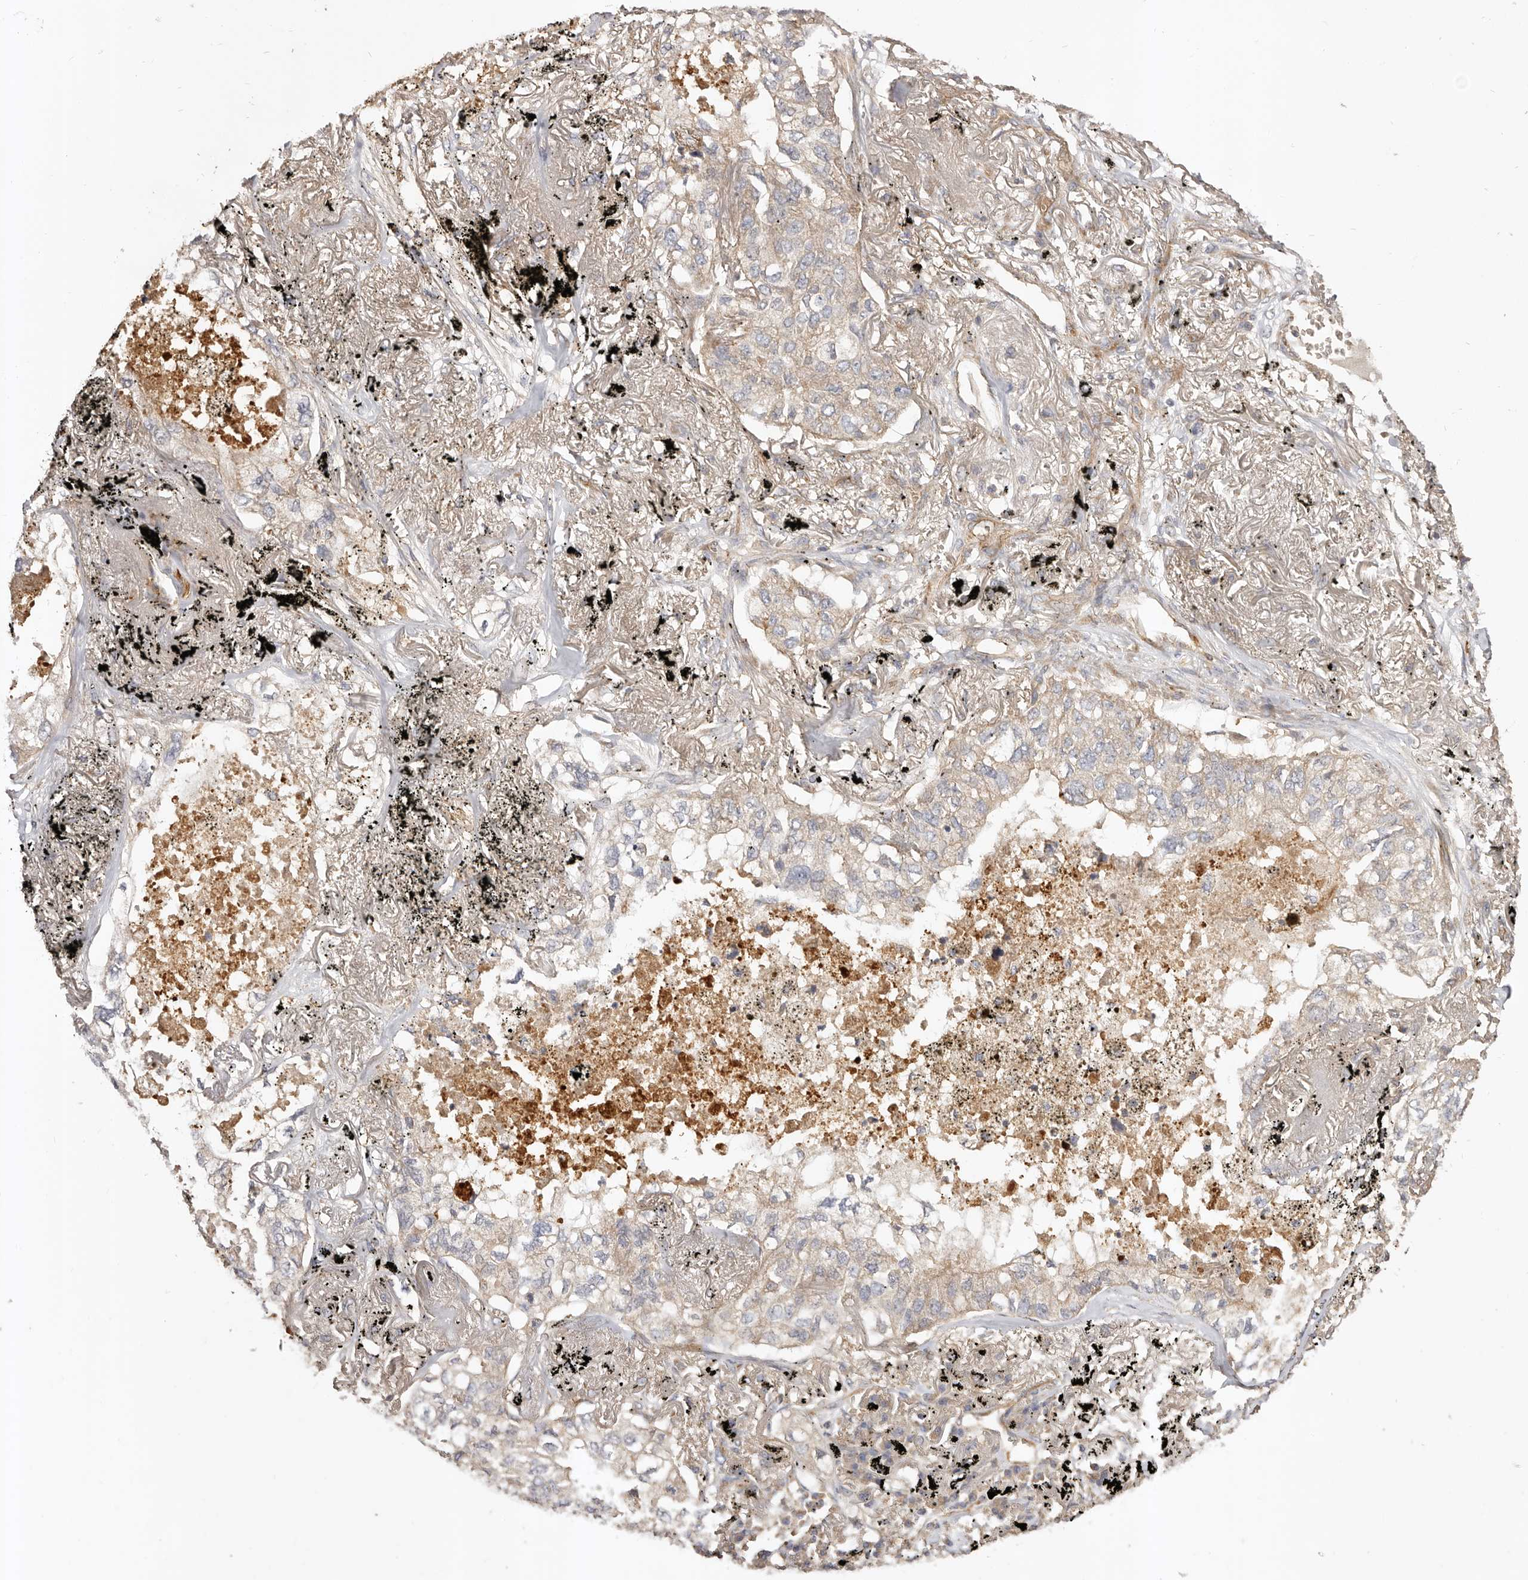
{"staining": {"intensity": "weak", "quantity": ">75%", "location": "cytoplasmic/membranous"}, "tissue": "lung cancer", "cell_type": "Tumor cells", "image_type": "cancer", "snomed": [{"axis": "morphology", "description": "Adenocarcinoma, NOS"}, {"axis": "topography", "description": "Lung"}], "caption": "A brown stain highlights weak cytoplasmic/membranous positivity of a protein in lung cancer (adenocarcinoma) tumor cells. (DAB IHC with brightfield microscopy, high magnification).", "gene": "ADAMTS9", "patient": {"sex": "male", "age": 65}}